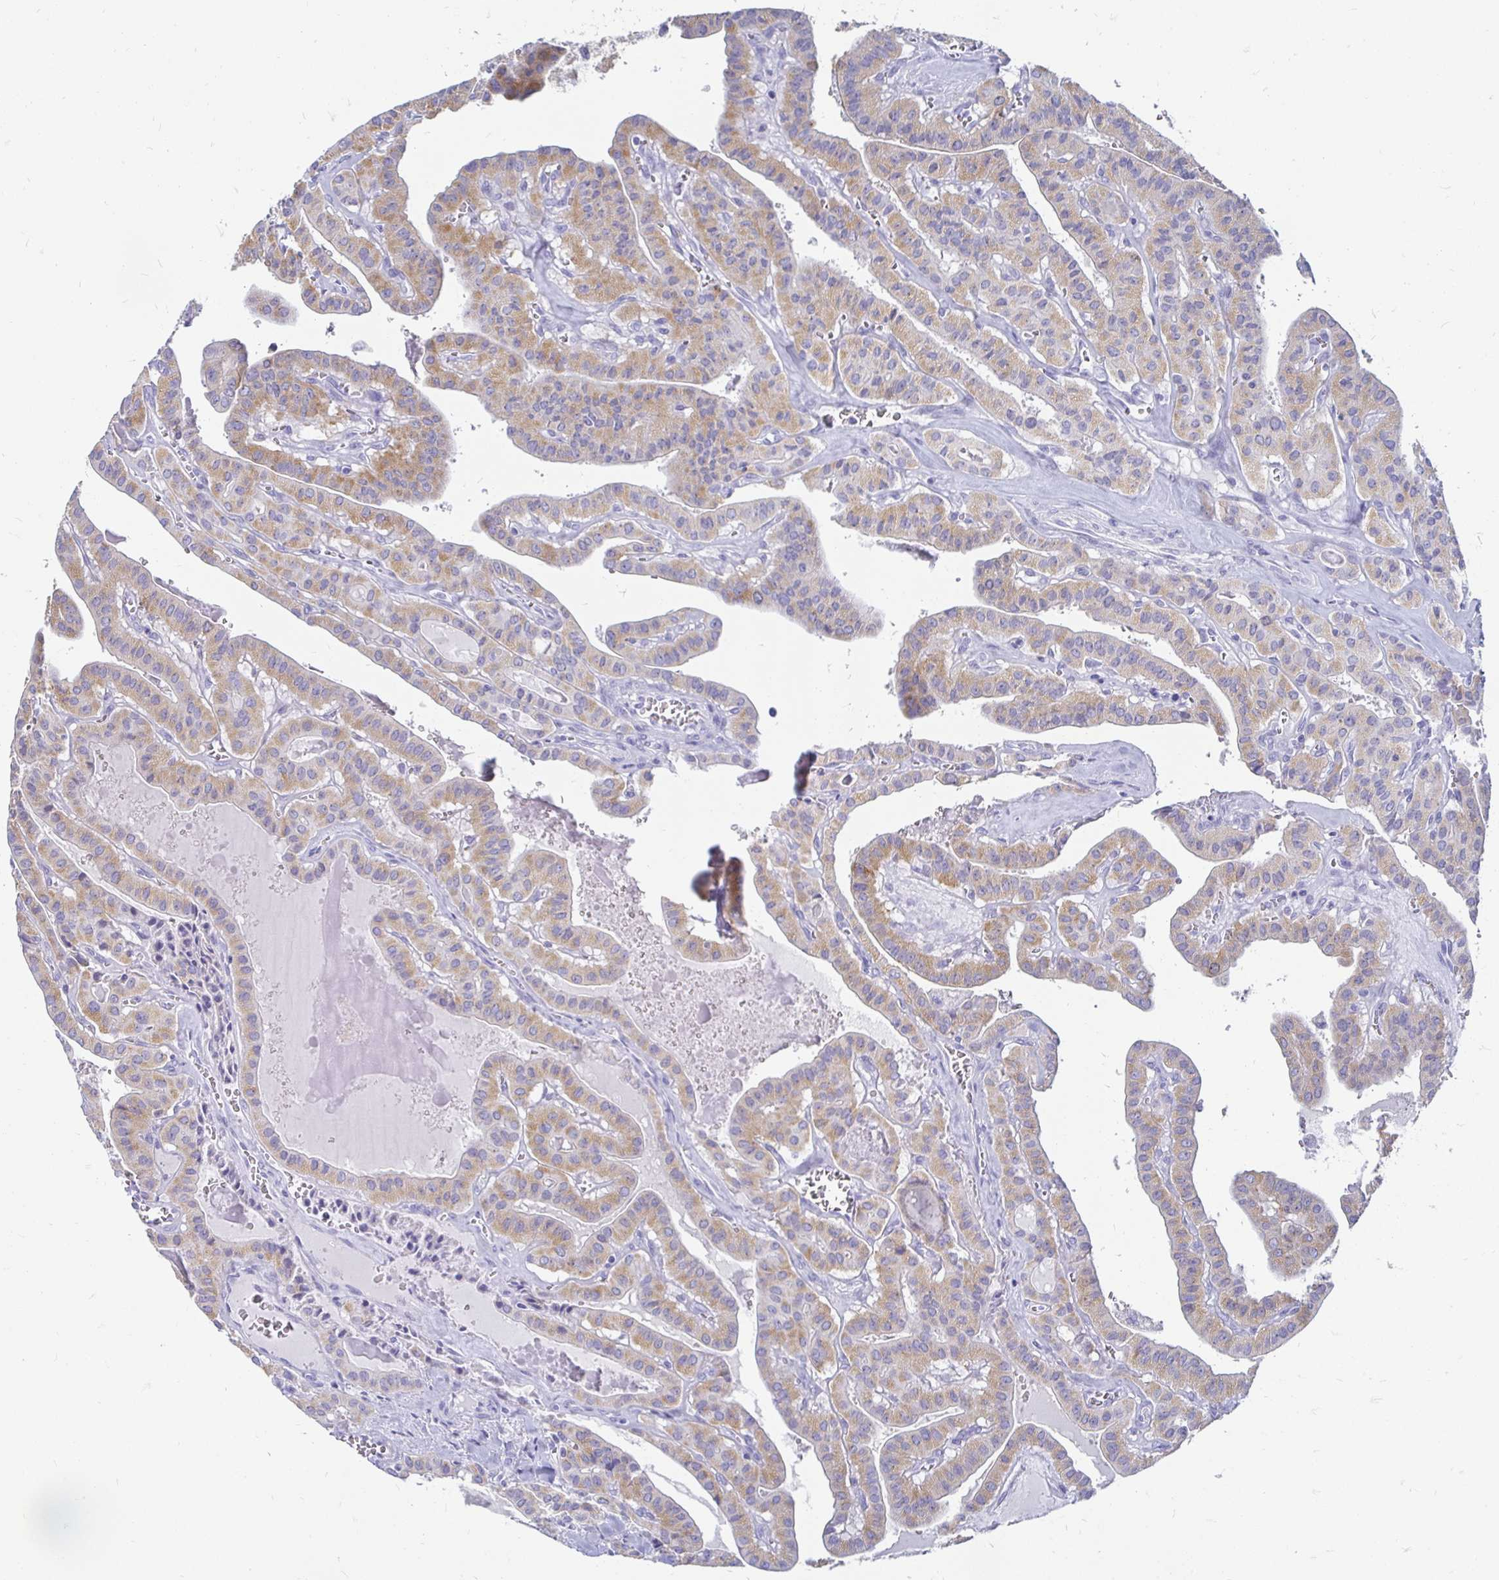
{"staining": {"intensity": "moderate", "quantity": "25%-75%", "location": "cytoplasmic/membranous"}, "tissue": "thyroid cancer", "cell_type": "Tumor cells", "image_type": "cancer", "snomed": [{"axis": "morphology", "description": "Papillary adenocarcinoma, NOS"}, {"axis": "topography", "description": "Thyroid gland"}], "caption": "Brown immunohistochemical staining in thyroid cancer (papillary adenocarcinoma) demonstrates moderate cytoplasmic/membranous staining in about 25%-75% of tumor cells.", "gene": "PEG10", "patient": {"sex": "male", "age": 52}}